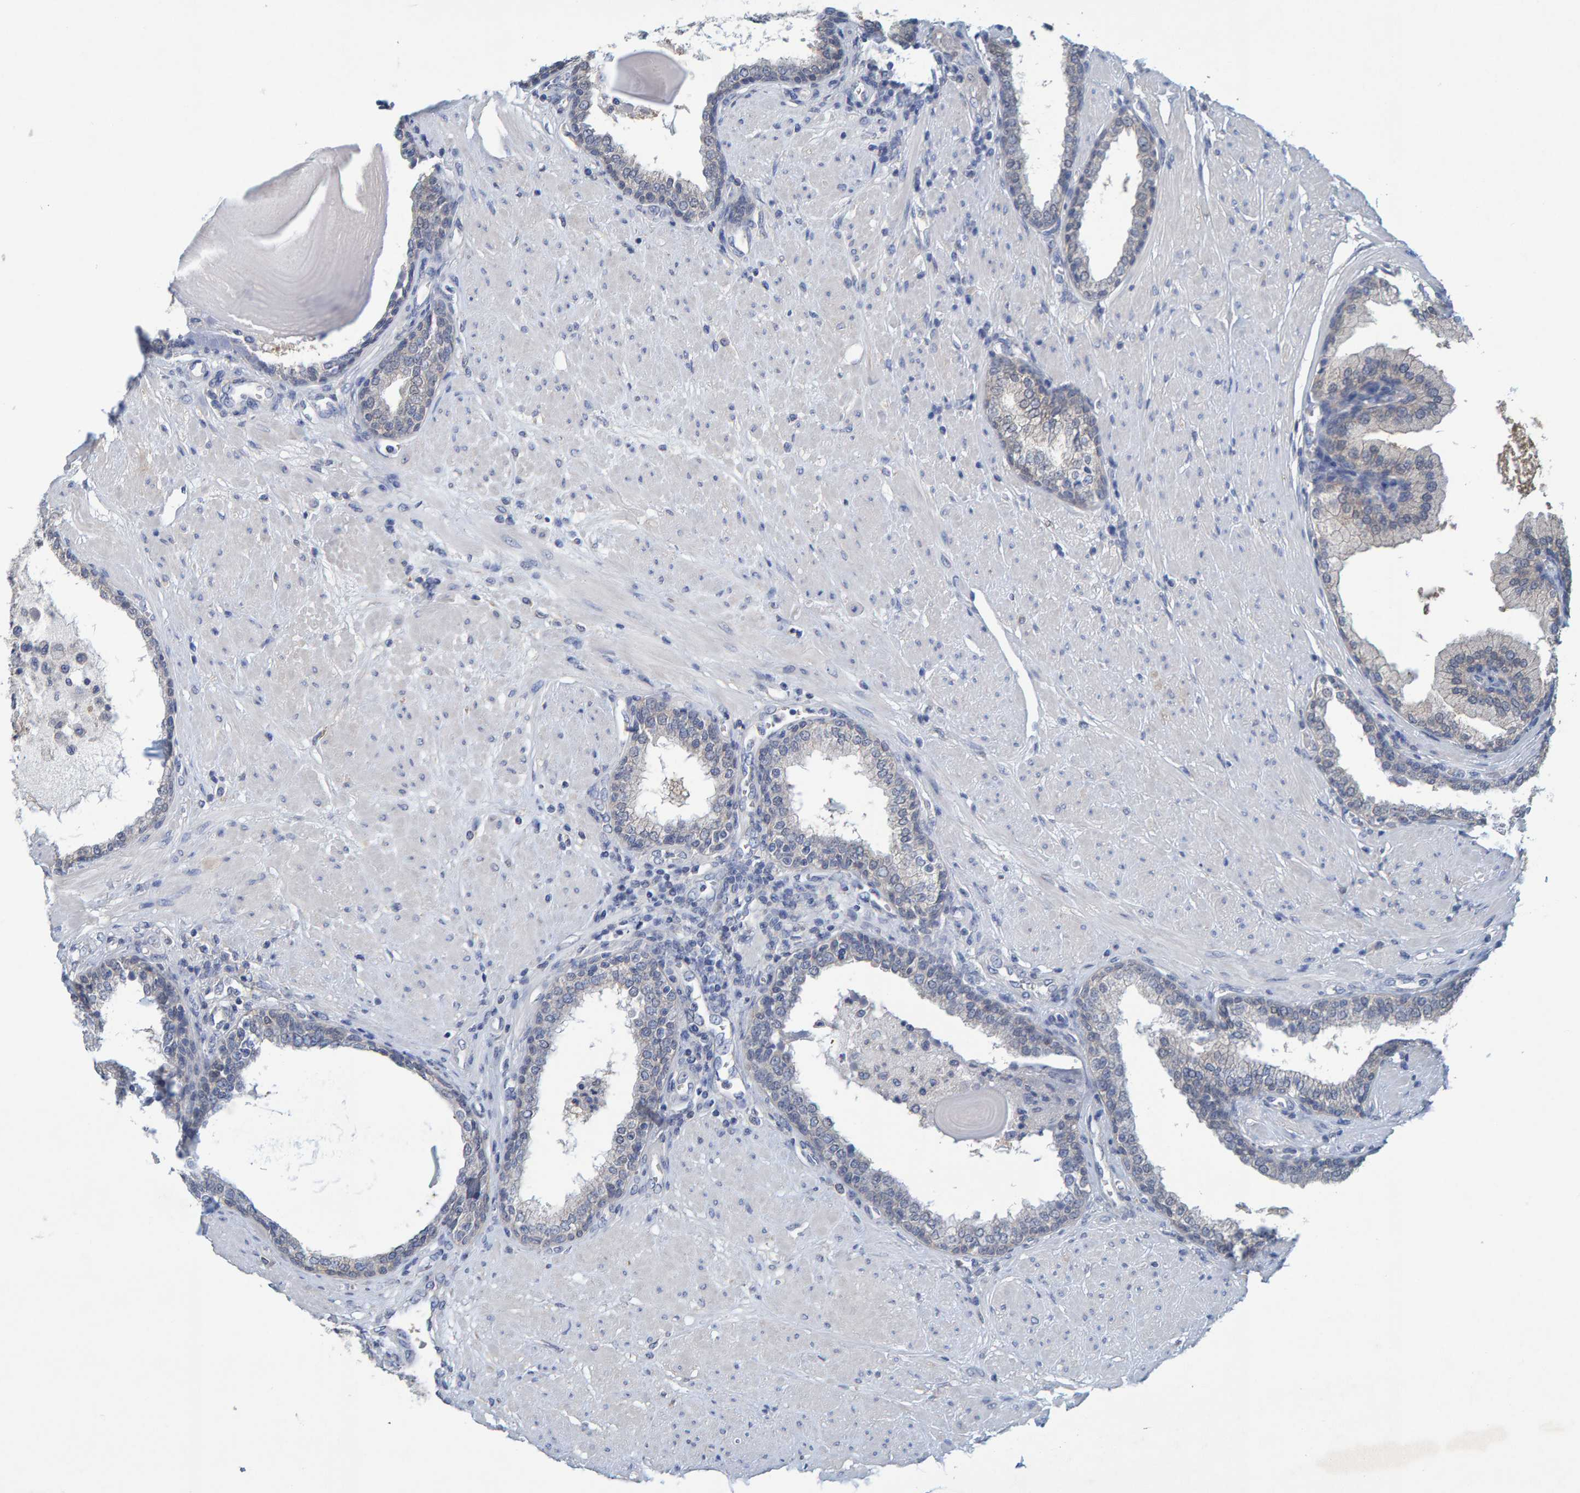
{"staining": {"intensity": "moderate", "quantity": "25%-75%", "location": "cytoplasmic/membranous"}, "tissue": "prostate", "cell_type": "Glandular cells", "image_type": "normal", "snomed": [{"axis": "morphology", "description": "Normal tissue, NOS"}, {"axis": "topography", "description": "Prostate"}], "caption": "Protein staining reveals moderate cytoplasmic/membranous staining in approximately 25%-75% of glandular cells in unremarkable prostate. The staining was performed using DAB (3,3'-diaminobenzidine), with brown indicating positive protein expression. Nuclei are stained blue with hematoxylin.", "gene": "ALAD", "patient": {"sex": "male", "age": 51}}